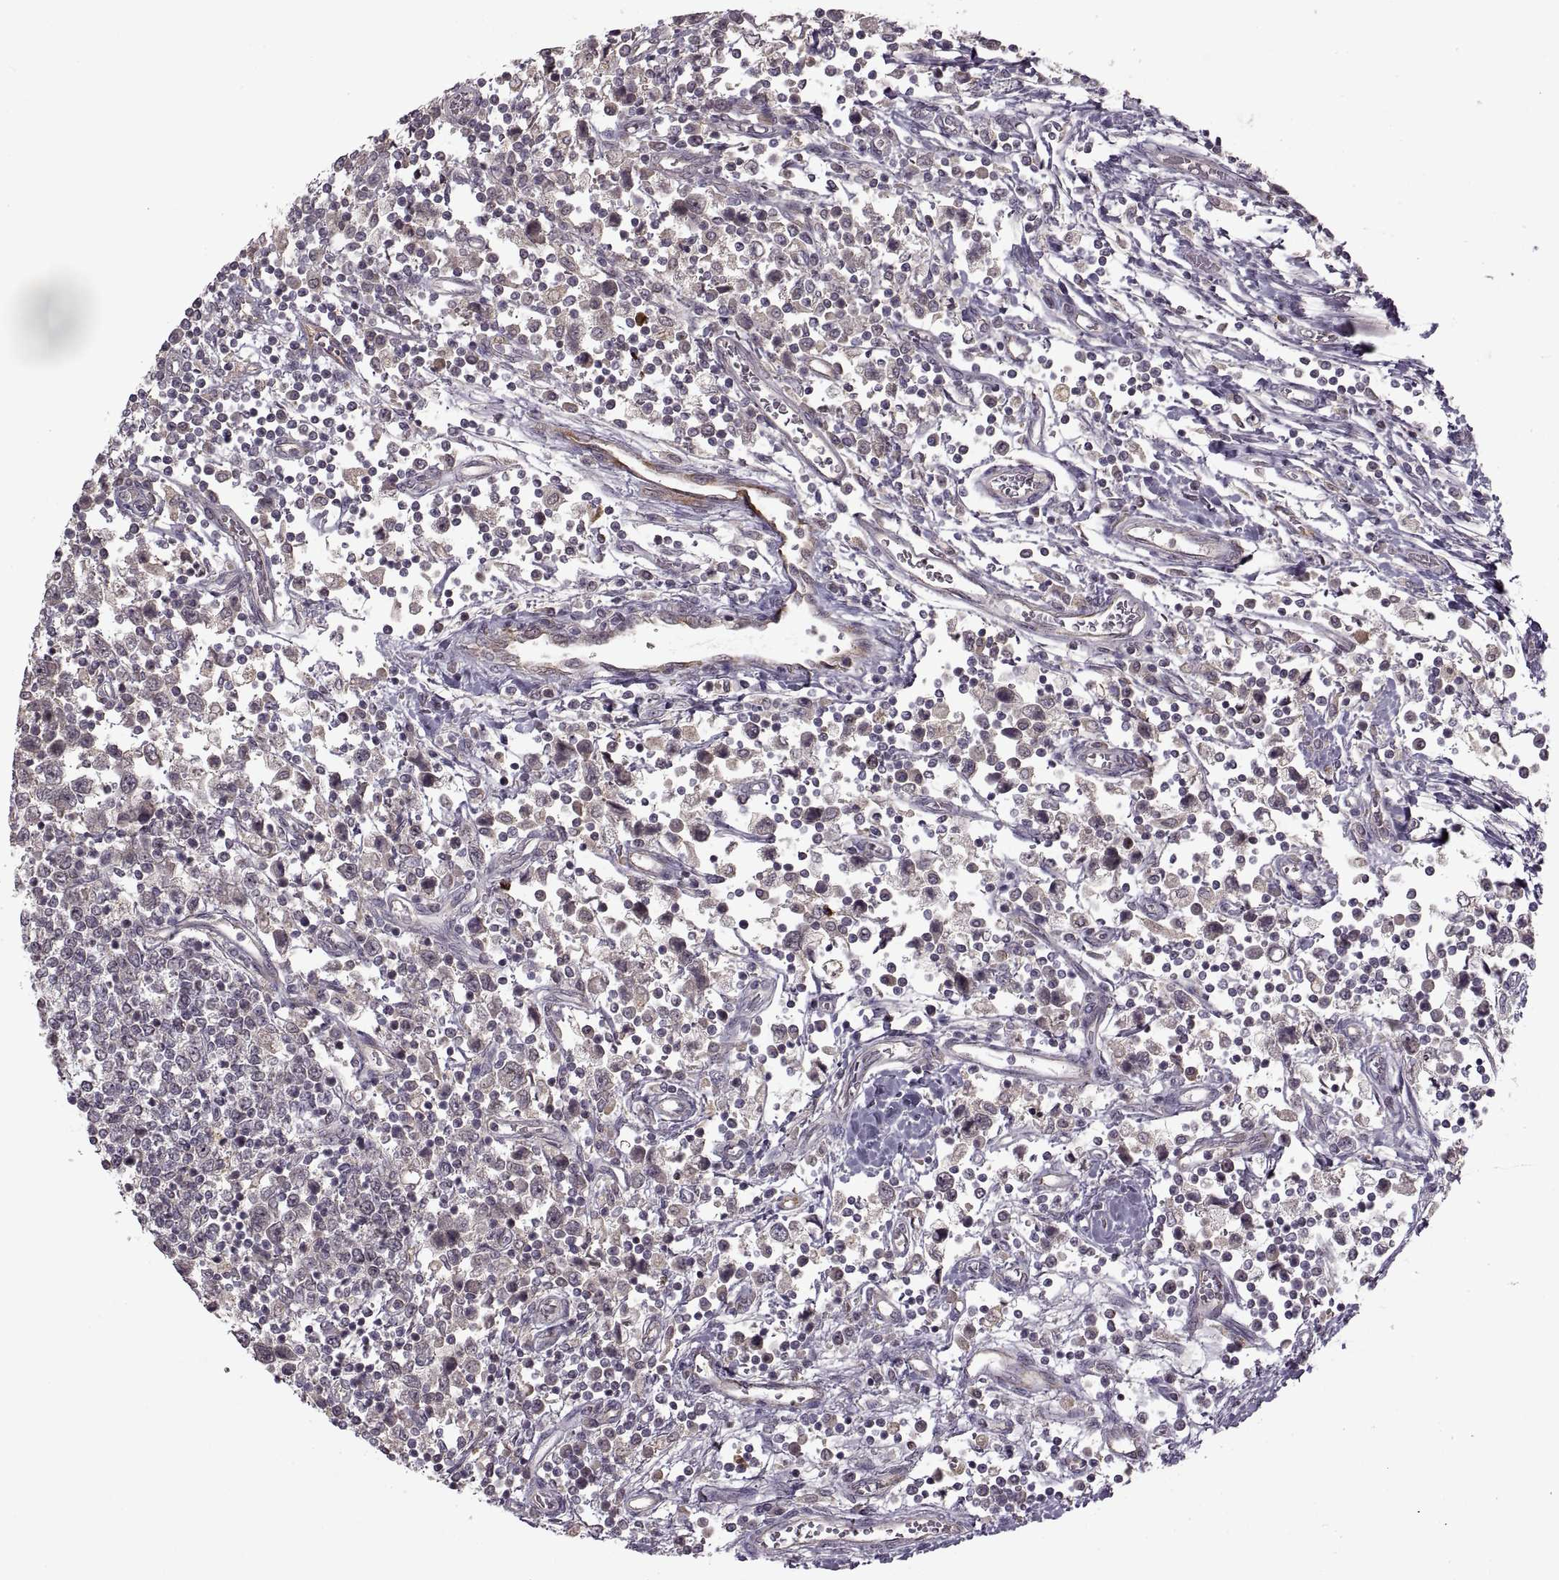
{"staining": {"intensity": "negative", "quantity": "none", "location": "none"}, "tissue": "testis cancer", "cell_type": "Tumor cells", "image_type": "cancer", "snomed": [{"axis": "morphology", "description": "Seminoma, NOS"}, {"axis": "topography", "description": "Testis"}], "caption": "Human seminoma (testis) stained for a protein using immunohistochemistry reveals no positivity in tumor cells.", "gene": "PIERCE1", "patient": {"sex": "male", "age": 34}}